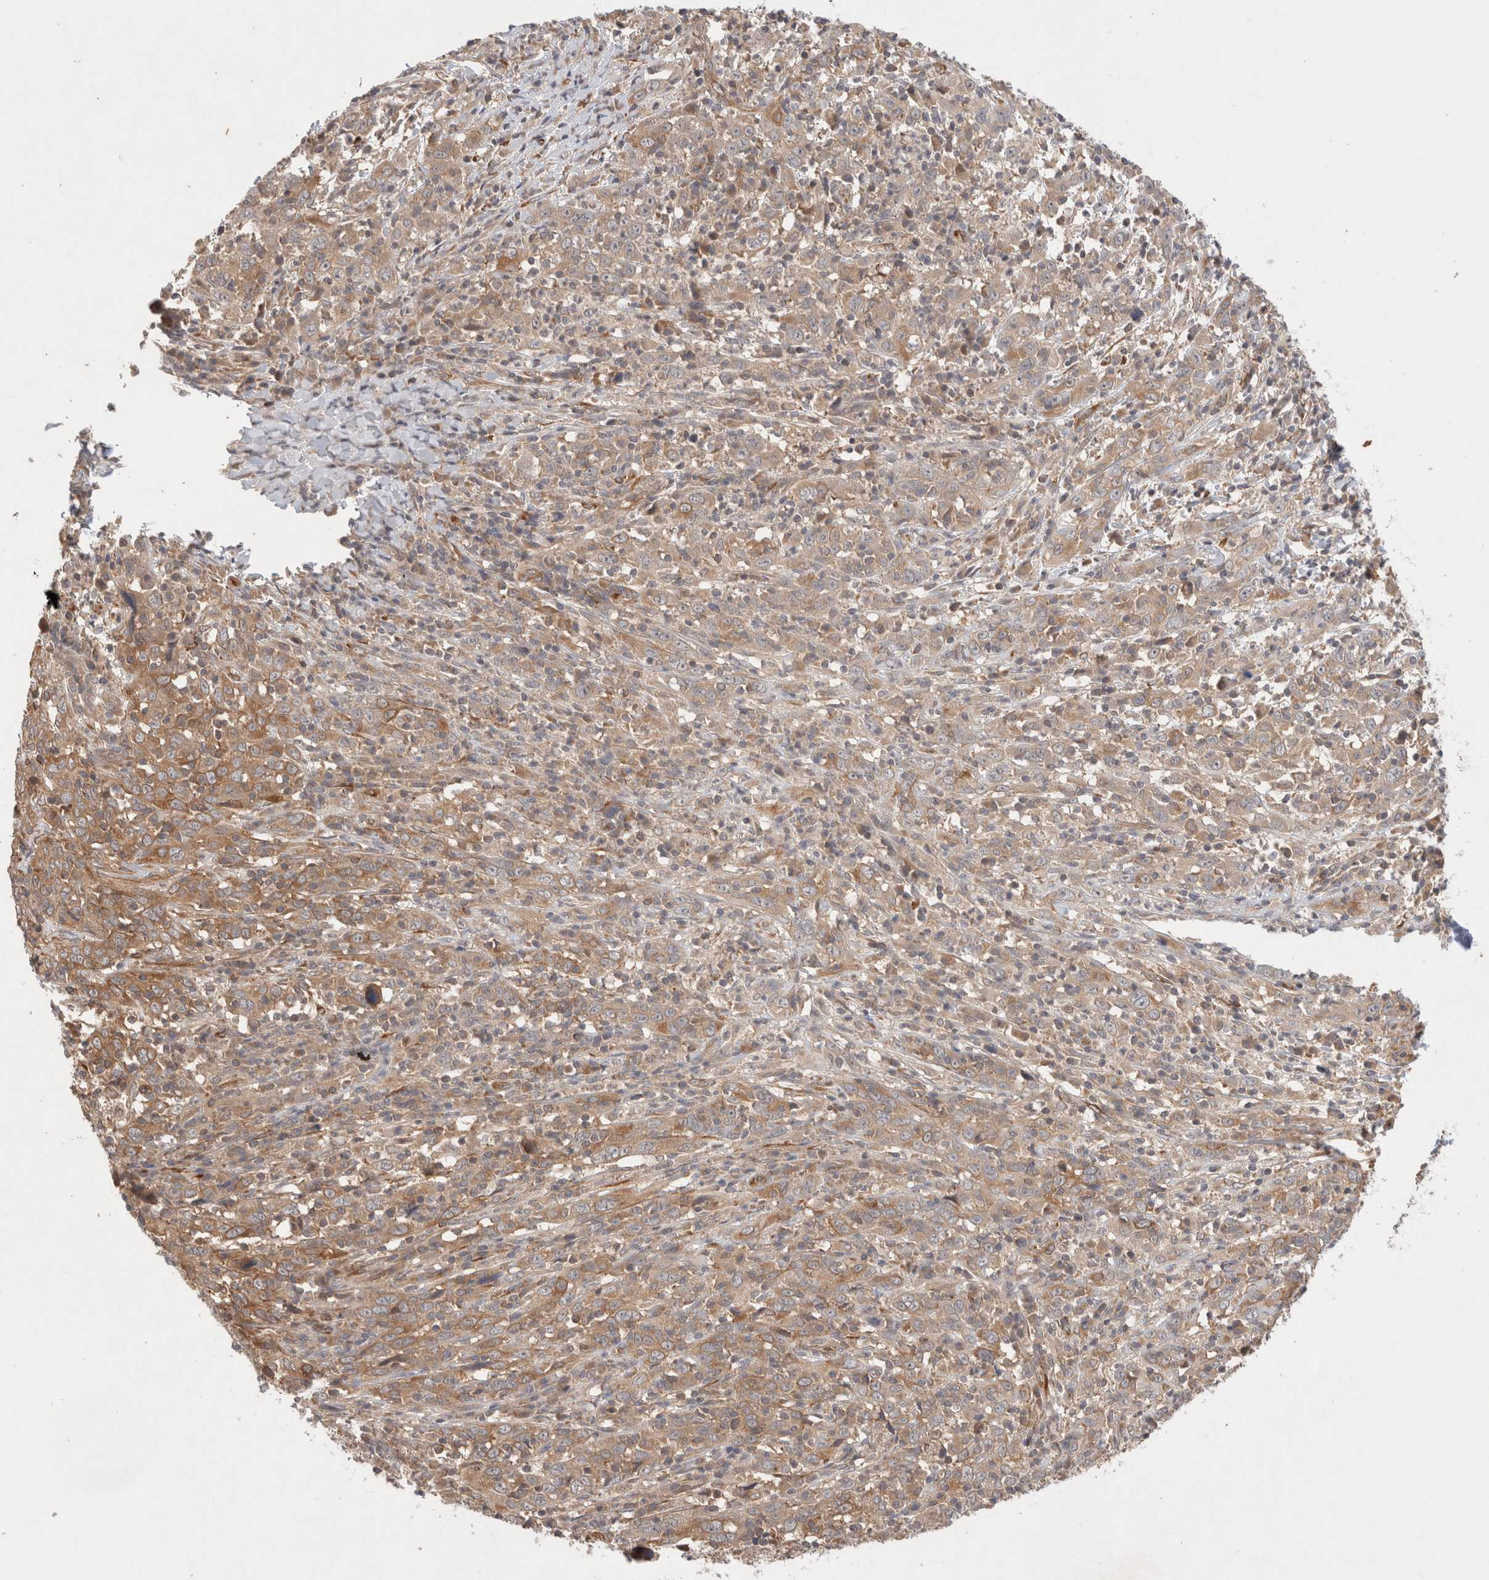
{"staining": {"intensity": "moderate", "quantity": ">75%", "location": "cytoplasmic/membranous"}, "tissue": "cervical cancer", "cell_type": "Tumor cells", "image_type": "cancer", "snomed": [{"axis": "morphology", "description": "Squamous cell carcinoma, NOS"}, {"axis": "topography", "description": "Cervix"}], "caption": "Immunohistochemistry (IHC) micrograph of neoplastic tissue: human cervical cancer (squamous cell carcinoma) stained using immunohistochemistry (IHC) demonstrates medium levels of moderate protein expression localized specifically in the cytoplasmic/membranous of tumor cells, appearing as a cytoplasmic/membranous brown color.", "gene": "KLHL20", "patient": {"sex": "female", "age": 46}}